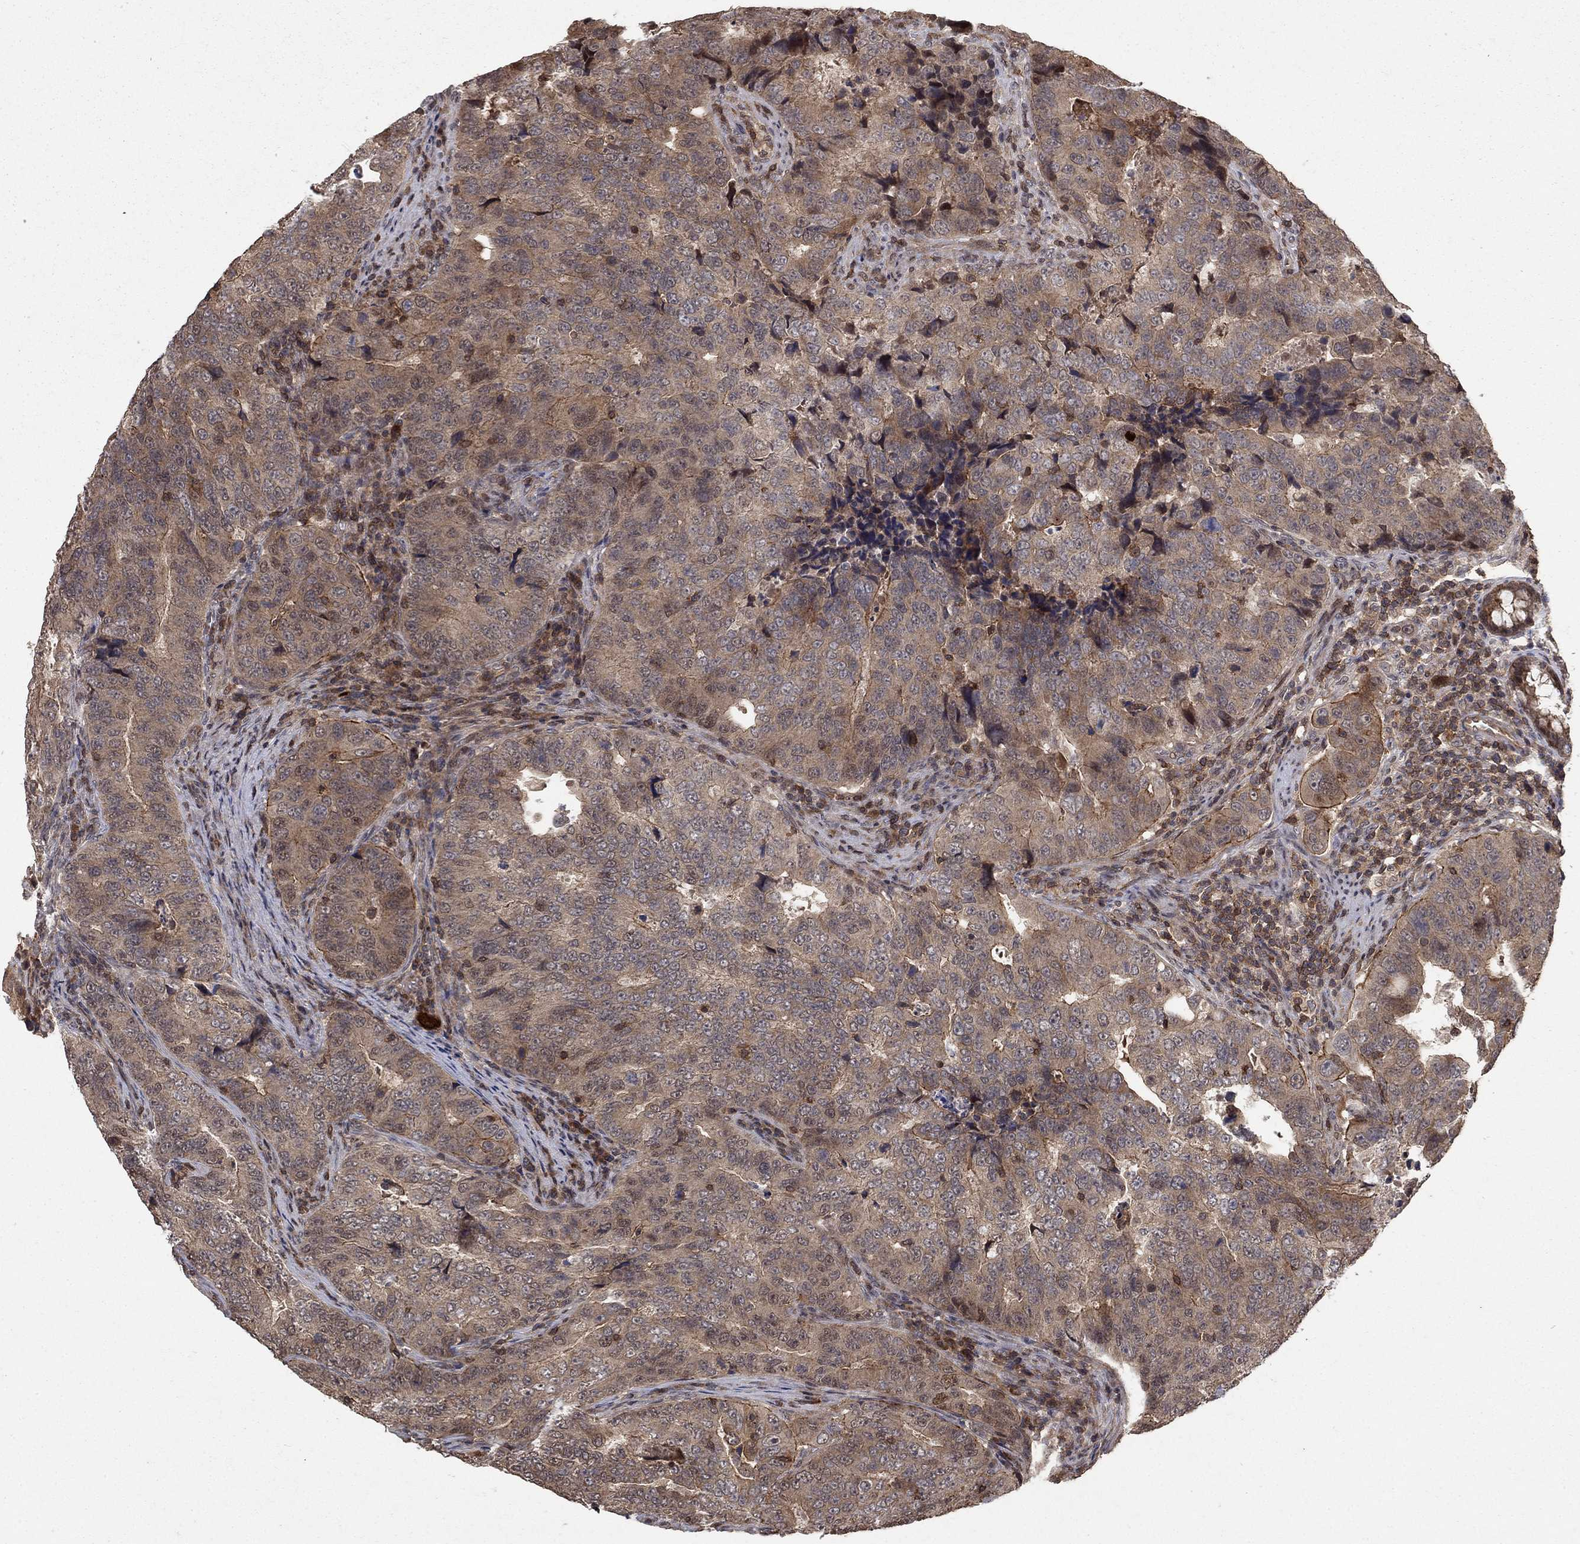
{"staining": {"intensity": "moderate", "quantity": "25%-75%", "location": "cytoplasmic/membranous"}, "tissue": "colorectal cancer", "cell_type": "Tumor cells", "image_type": "cancer", "snomed": [{"axis": "morphology", "description": "Adenocarcinoma, NOS"}, {"axis": "topography", "description": "Colon"}], "caption": "Protein expression analysis of human adenocarcinoma (colorectal) reveals moderate cytoplasmic/membranous staining in approximately 25%-75% of tumor cells. (brown staining indicates protein expression, while blue staining denotes nuclei).", "gene": "CCDC66", "patient": {"sex": "female", "age": 72}}